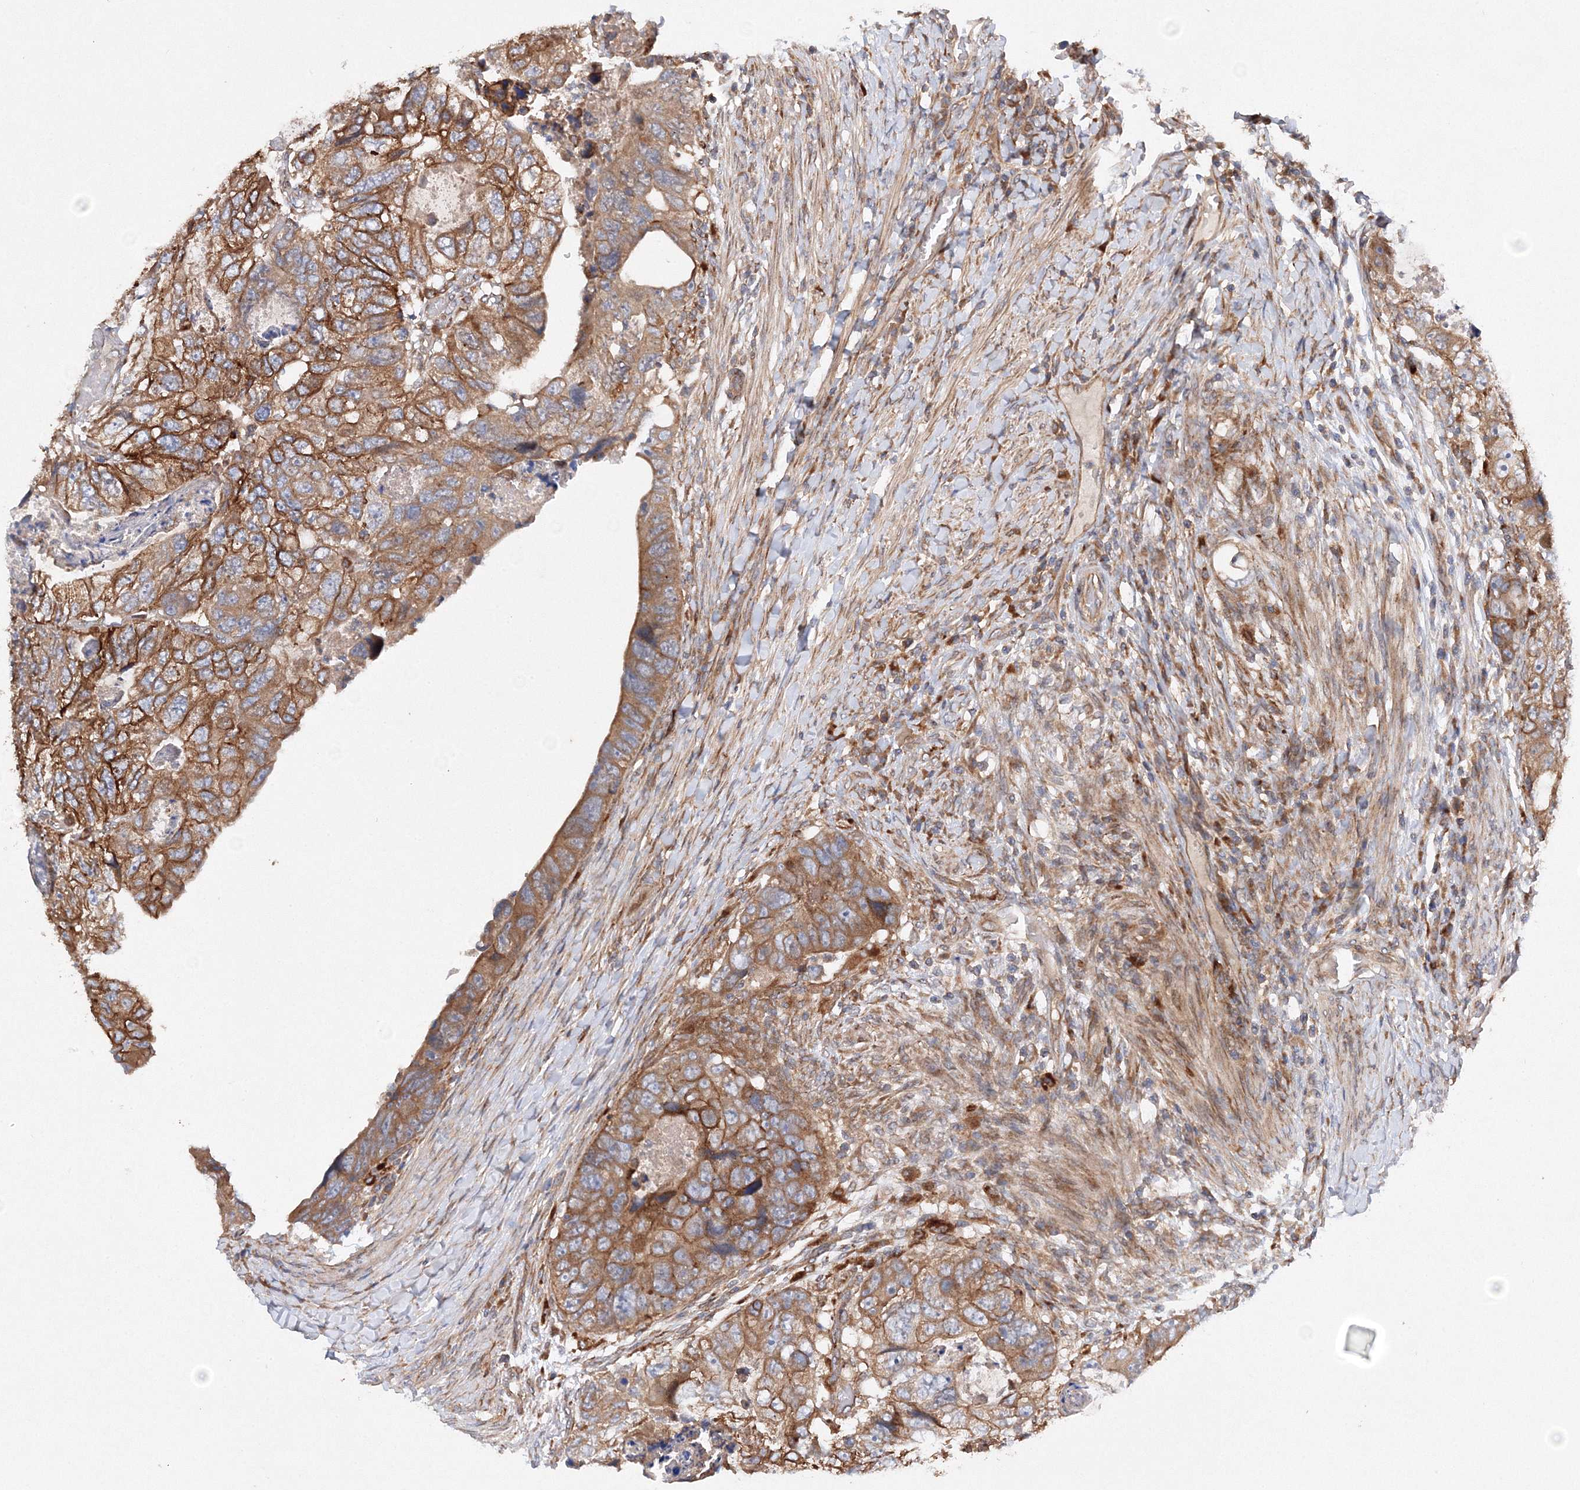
{"staining": {"intensity": "moderate", "quantity": ">75%", "location": "cytoplasmic/membranous"}, "tissue": "colorectal cancer", "cell_type": "Tumor cells", "image_type": "cancer", "snomed": [{"axis": "morphology", "description": "Adenocarcinoma, NOS"}, {"axis": "topography", "description": "Rectum"}], "caption": "DAB (3,3'-diaminobenzidine) immunohistochemical staining of colorectal cancer (adenocarcinoma) demonstrates moderate cytoplasmic/membranous protein expression in about >75% of tumor cells.", "gene": "SLC36A1", "patient": {"sex": "male", "age": 59}}